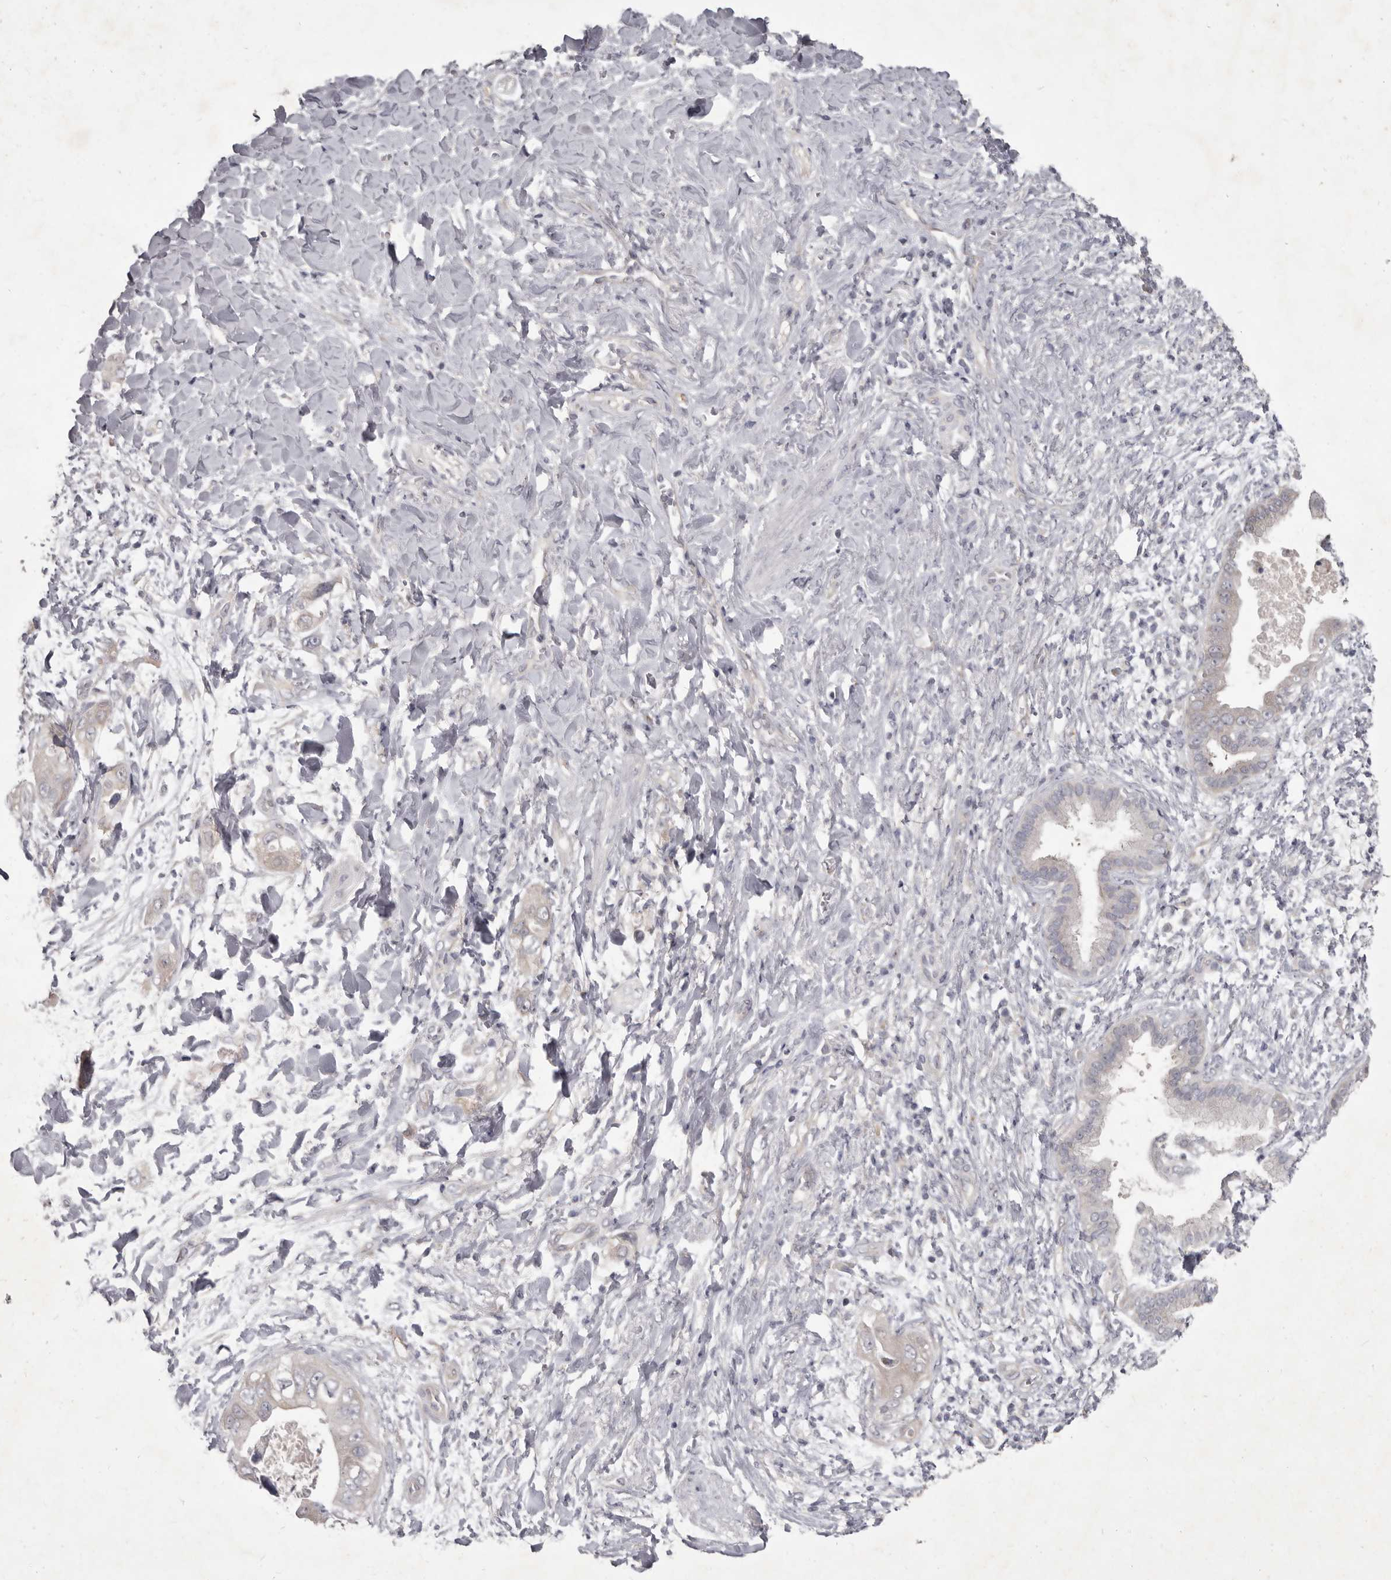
{"staining": {"intensity": "weak", "quantity": "<25%", "location": "cytoplasmic/membranous"}, "tissue": "pancreatic cancer", "cell_type": "Tumor cells", "image_type": "cancer", "snomed": [{"axis": "morphology", "description": "Adenocarcinoma, NOS"}, {"axis": "topography", "description": "Pancreas"}], "caption": "Histopathology image shows no protein positivity in tumor cells of pancreatic adenocarcinoma tissue.", "gene": "GSK3B", "patient": {"sex": "female", "age": 78}}